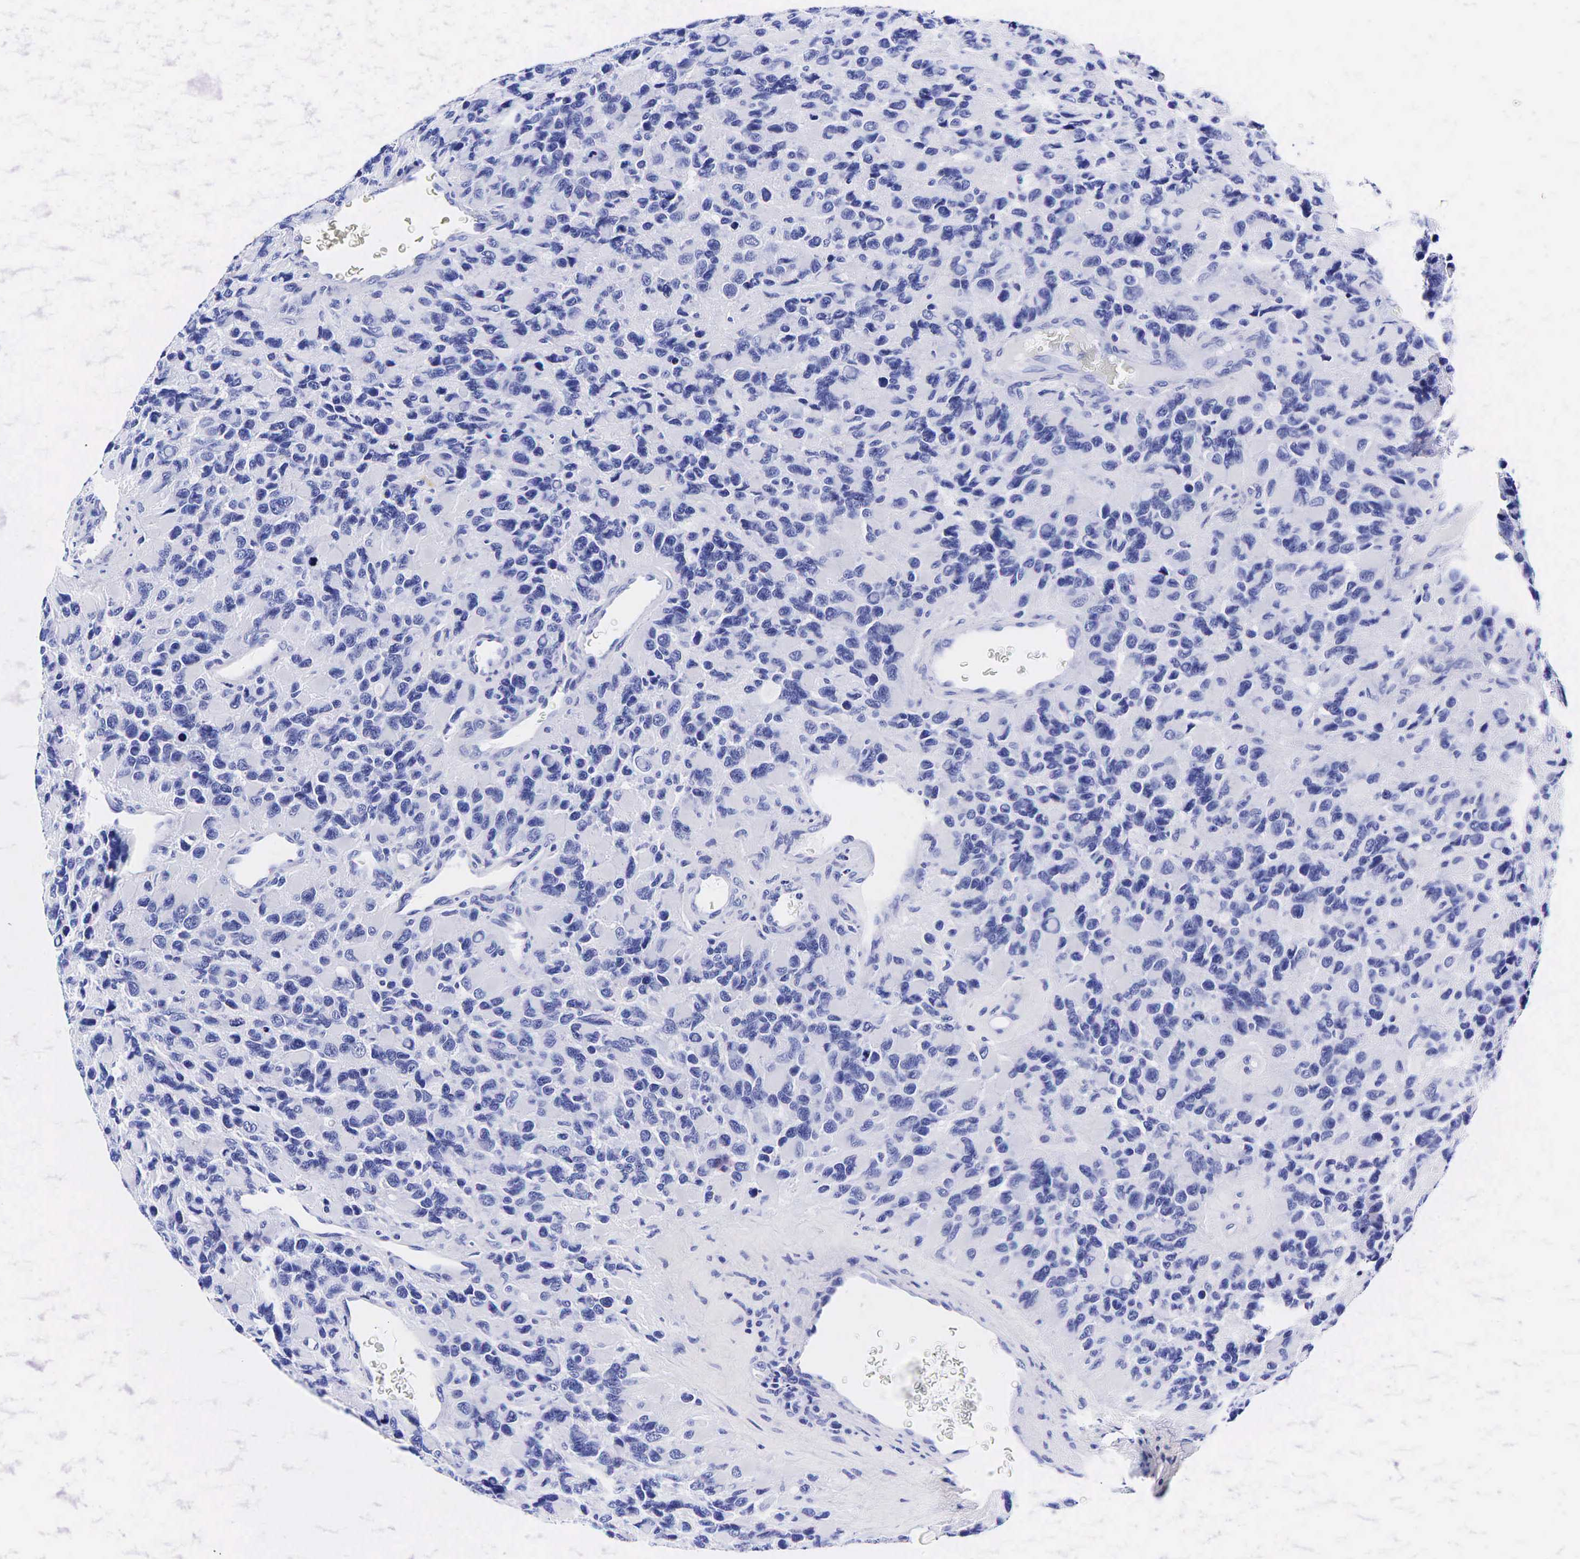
{"staining": {"intensity": "negative", "quantity": "none", "location": "none"}, "tissue": "glioma", "cell_type": "Tumor cells", "image_type": "cancer", "snomed": [{"axis": "morphology", "description": "Glioma, malignant, High grade"}, {"axis": "topography", "description": "Brain"}], "caption": "Glioma stained for a protein using immunohistochemistry (IHC) reveals no staining tumor cells.", "gene": "GCG", "patient": {"sex": "male", "age": 77}}